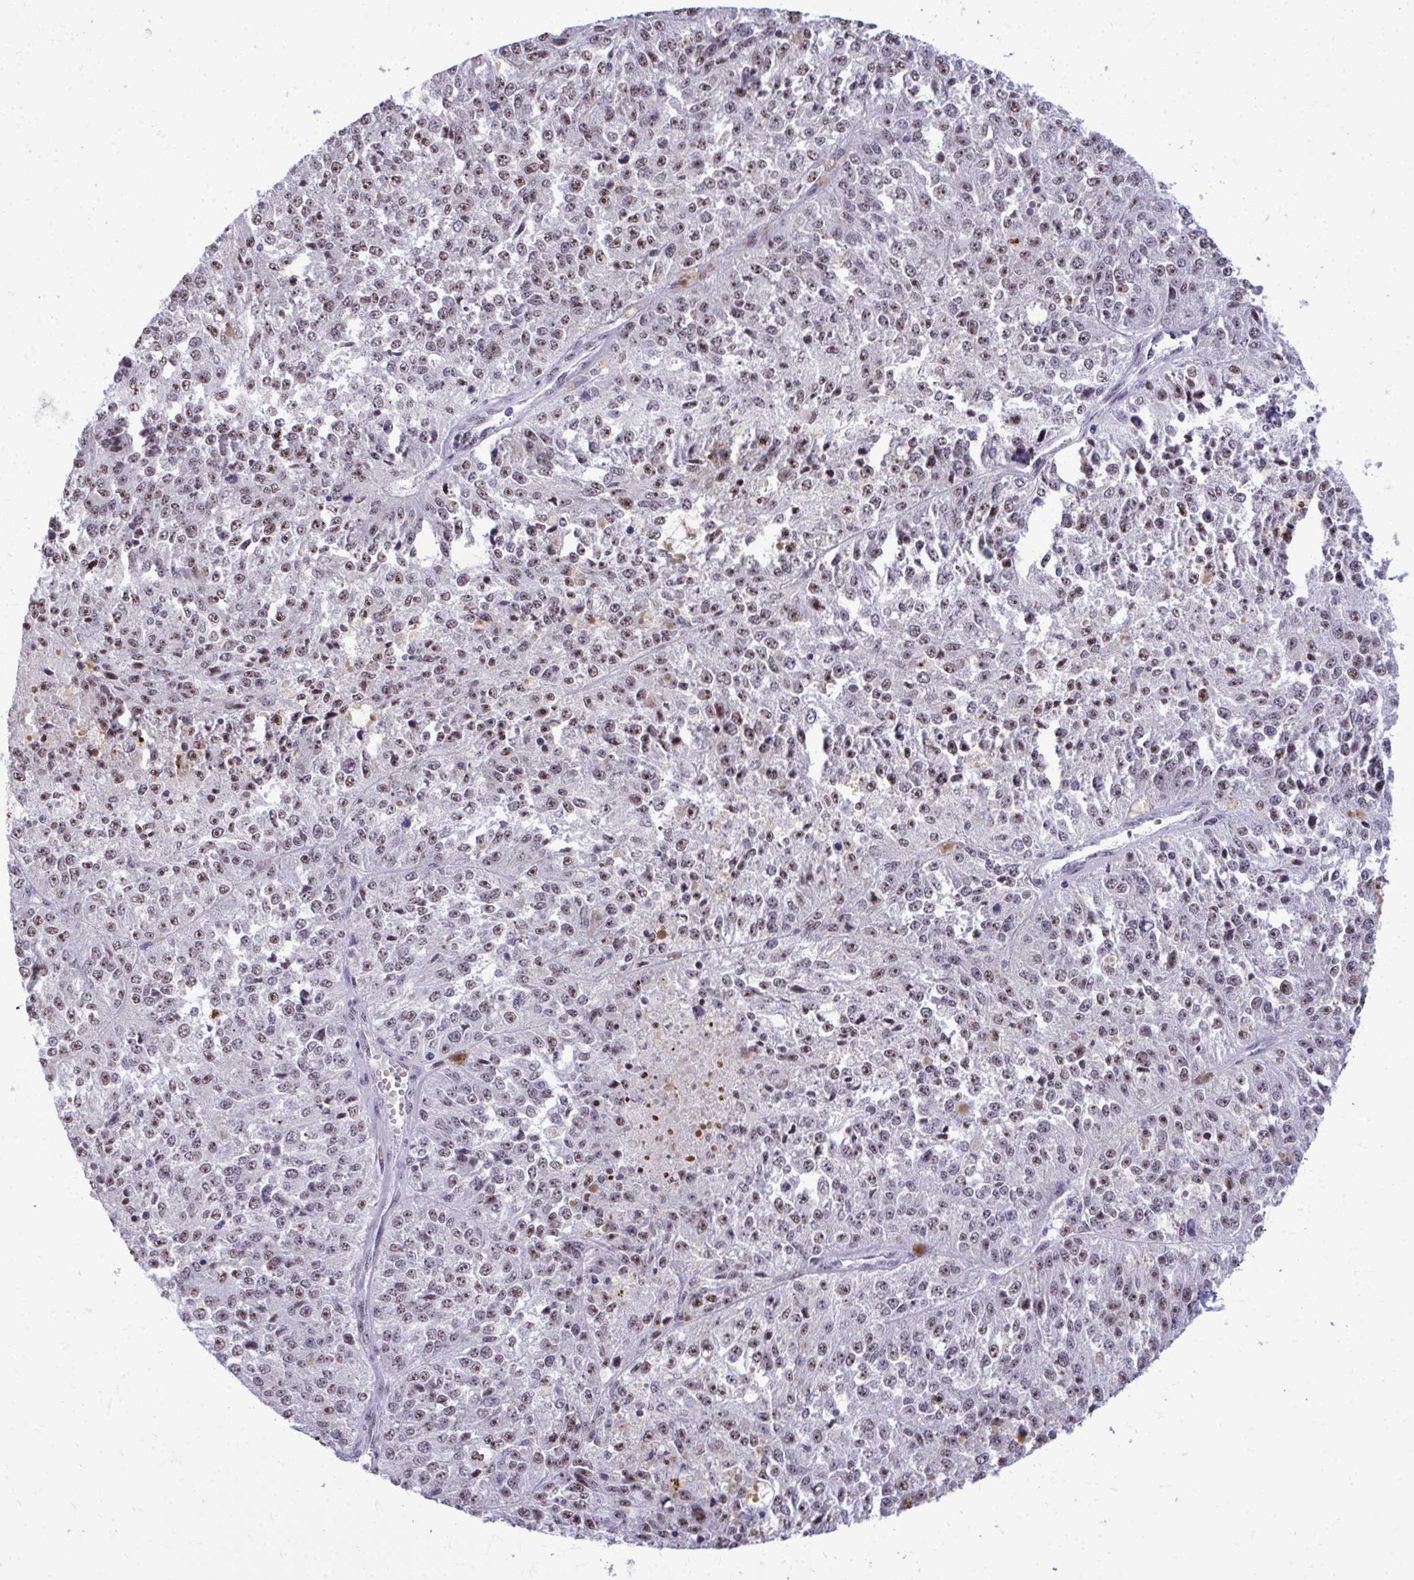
{"staining": {"intensity": "strong", "quantity": "25%-75%", "location": "nuclear"}, "tissue": "melanoma", "cell_type": "Tumor cells", "image_type": "cancer", "snomed": [{"axis": "morphology", "description": "Malignant melanoma, Metastatic site"}, {"axis": "topography", "description": "Lymph node"}], "caption": "An immunohistochemistry photomicrograph of neoplastic tissue is shown. Protein staining in brown shows strong nuclear positivity in melanoma within tumor cells. (DAB IHC, brown staining for protein, blue staining for nuclei).", "gene": "PELP1", "patient": {"sex": "female", "age": 64}}